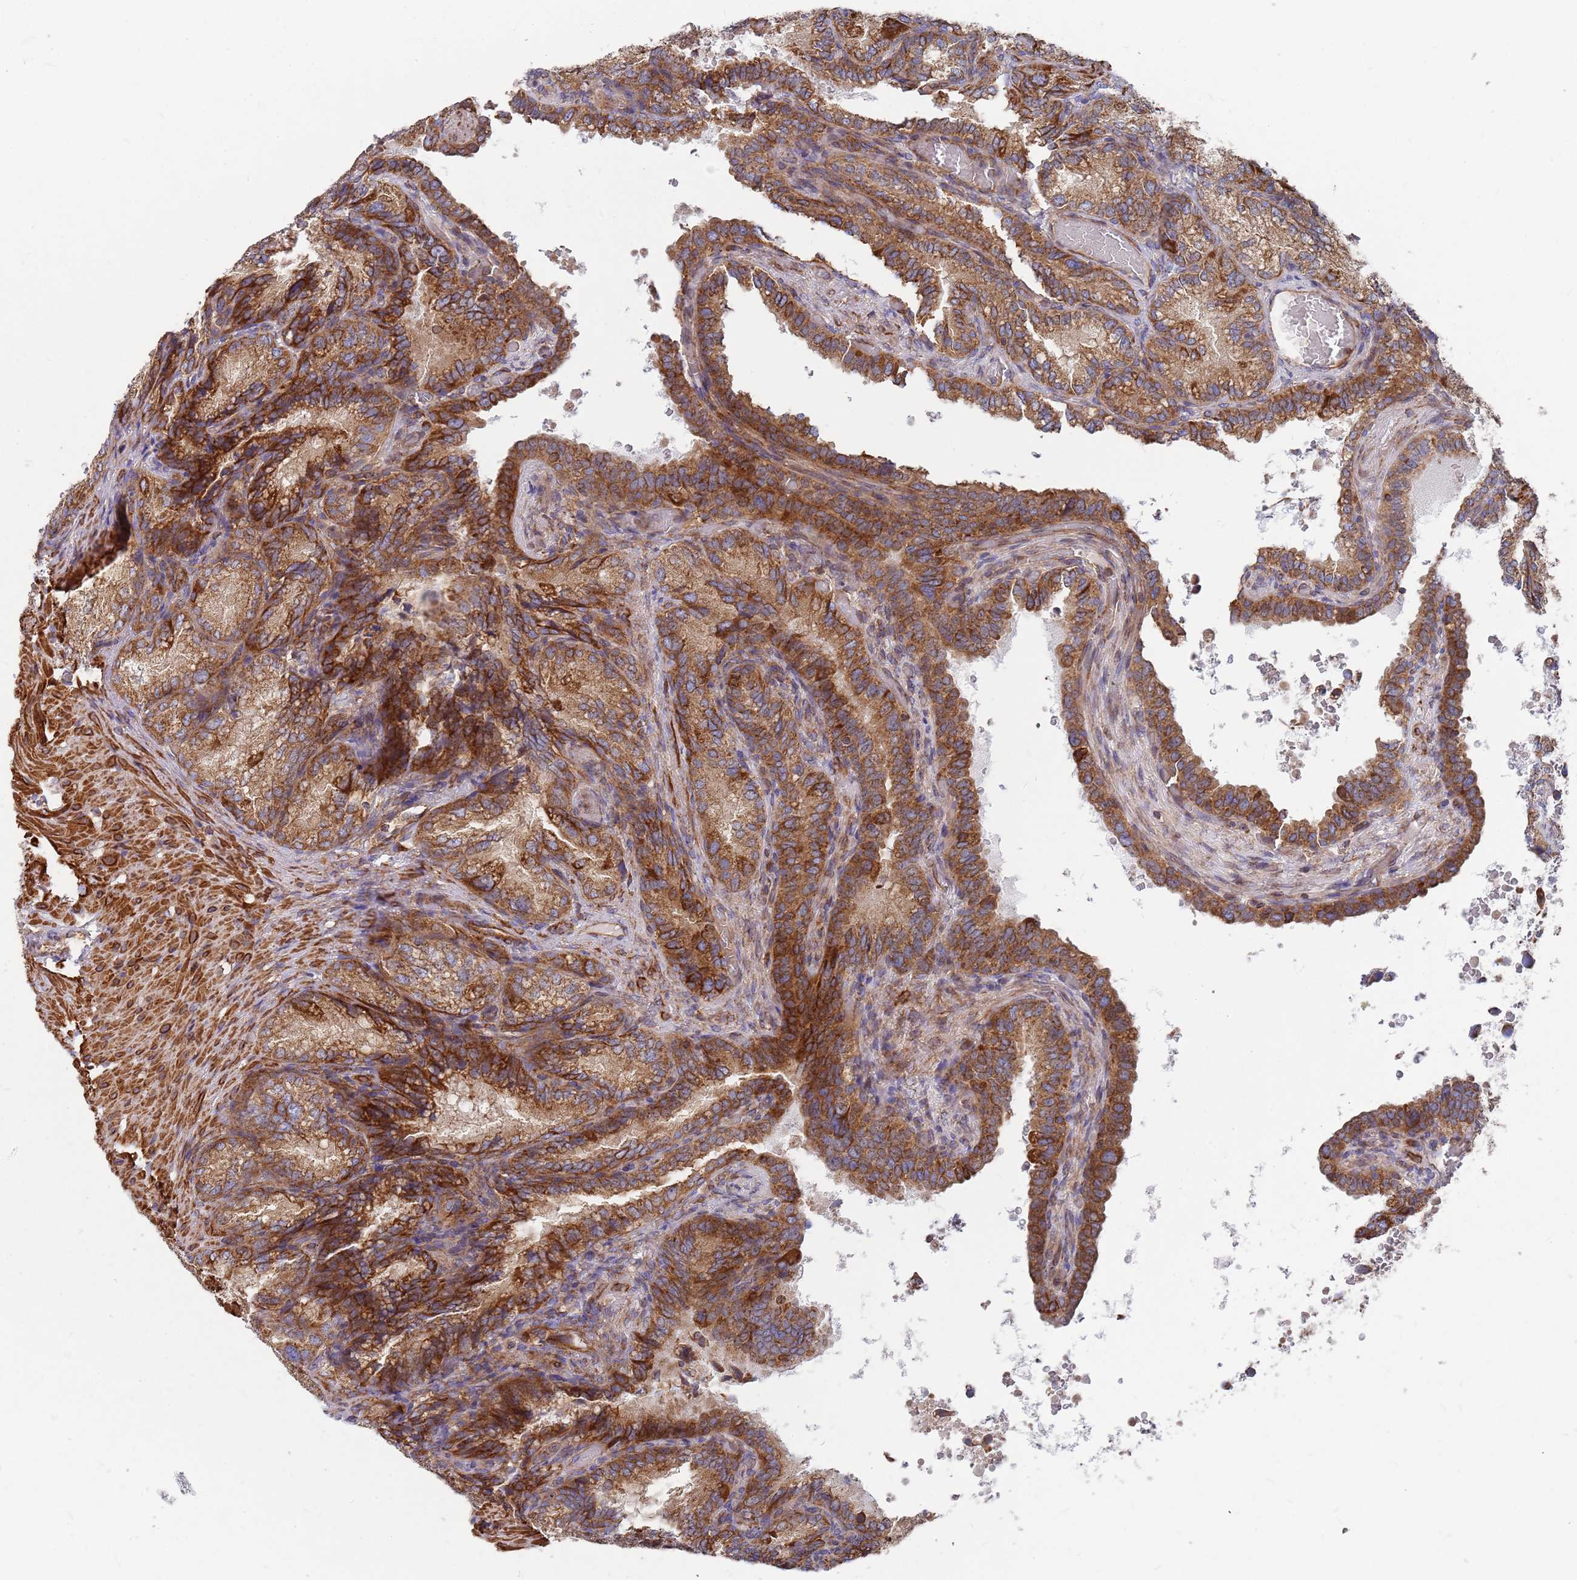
{"staining": {"intensity": "strong", "quantity": ">75%", "location": "cytoplasmic/membranous"}, "tissue": "seminal vesicle", "cell_type": "Glandular cells", "image_type": "normal", "snomed": [{"axis": "morphology", "description": "Normal tissue, NOS"}, {"axis": "topography", "description": "Seminal veicle"}], "caption": "Strong cytoplasmic/membranous protein expression is seen in approximately >75% of glandular cells in seminal vesicle. The staining was performed using DAB (3,3'-diaminobenzidine) to visualize the protein expression in brown, while the nuclei were stained in blue with hematoxylin (Magnification: 20x).", "gene": "WDFY3", "patient": {"sex": "male", "age": 58}}